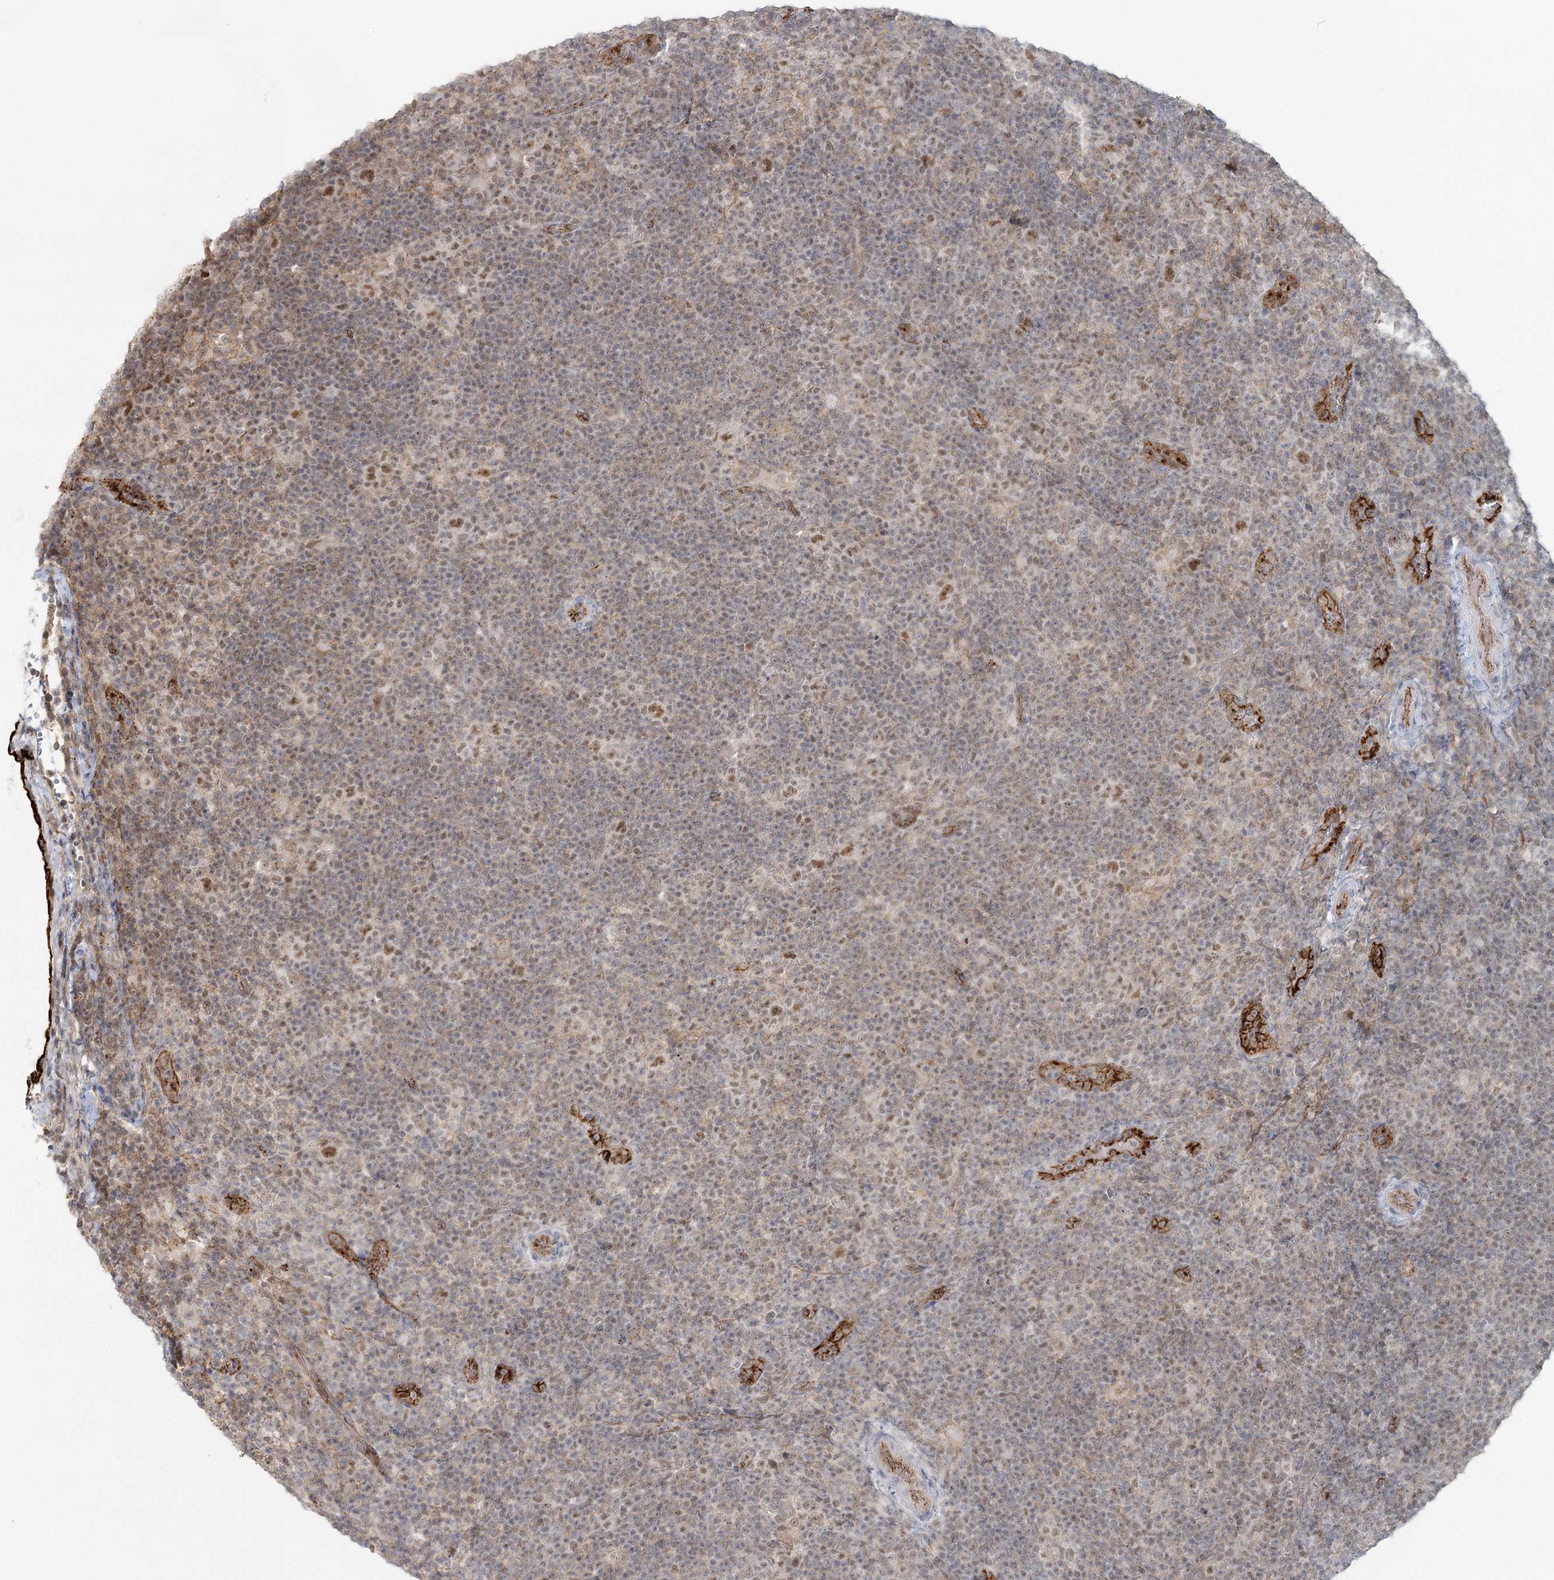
{"staining": {"intensity": "moderate", "quantity": ">75%", "location": "nuclear"}, "tissue": "lymphoma", "cell_type": "Tumor cells", "image_type": "cancer", "snomed": [{"axis": "morphology", "description": "Hodgkin's disease, NOS"}, {"axis": "topography", "description": "Lymph node"}], "caption": "Lymphoma stained with a brown dye displays moderate nuclear positive staining in about >75% of tumor cells.", "gene": "KBTBD4", "patient": {"sex": "female", "age": 57}}